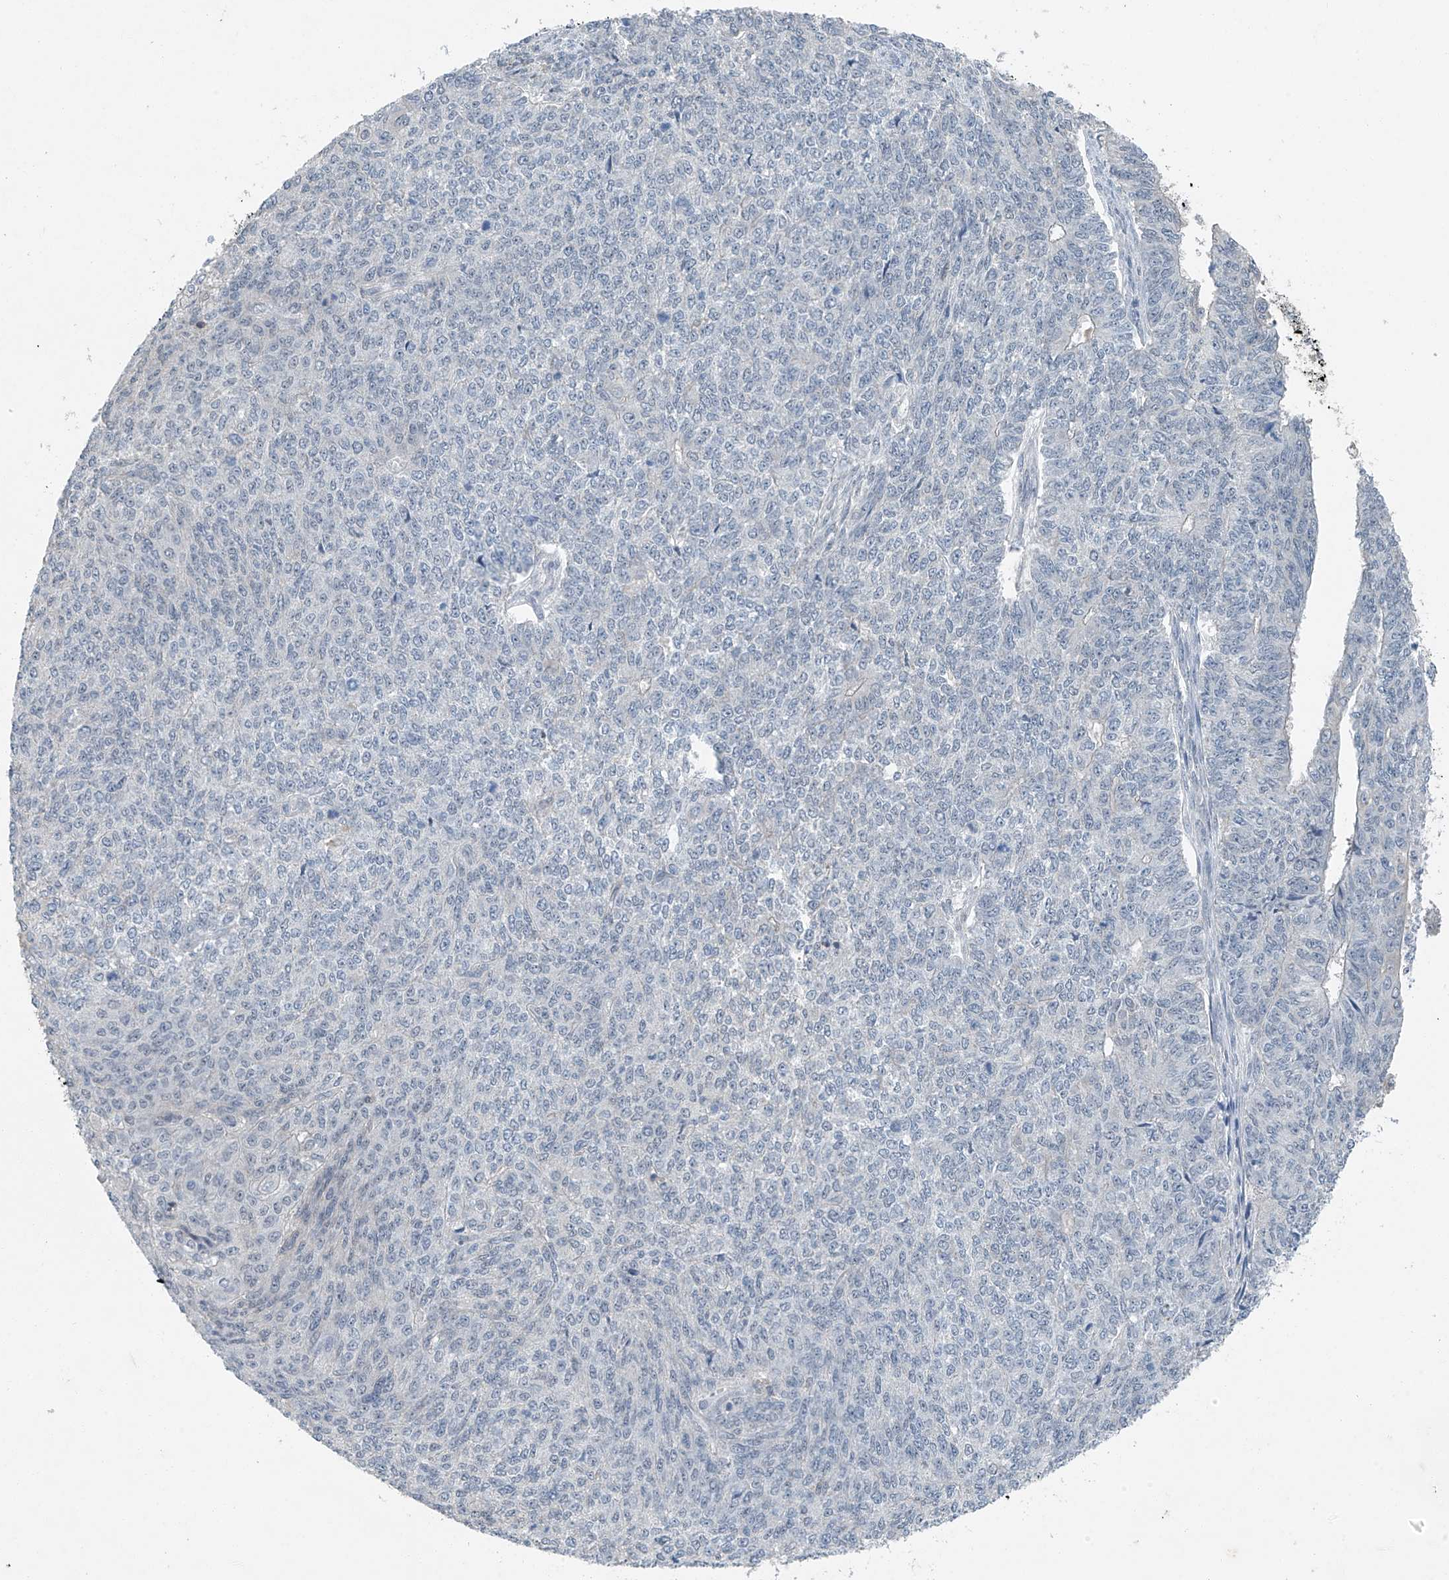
{"staining": {"intensity": "negative", "quantity": "none", "location": "none"}, "tissue": "endometrial cancer", "cell_type": "Tumor cells", "image_type": "cancer", "snomed": [{"axis": "morphology", "description": "Adenocarcinoma, NOS"}, {"axis": "topography", "description": "Endometrium"}], "caption": "Immunohistochemical staining of human adenocarcinoma (endometrial) displays no significant expression in tumor cells.", "gene": "TAF8", "patient": {"sex": "female", "age": 32}}